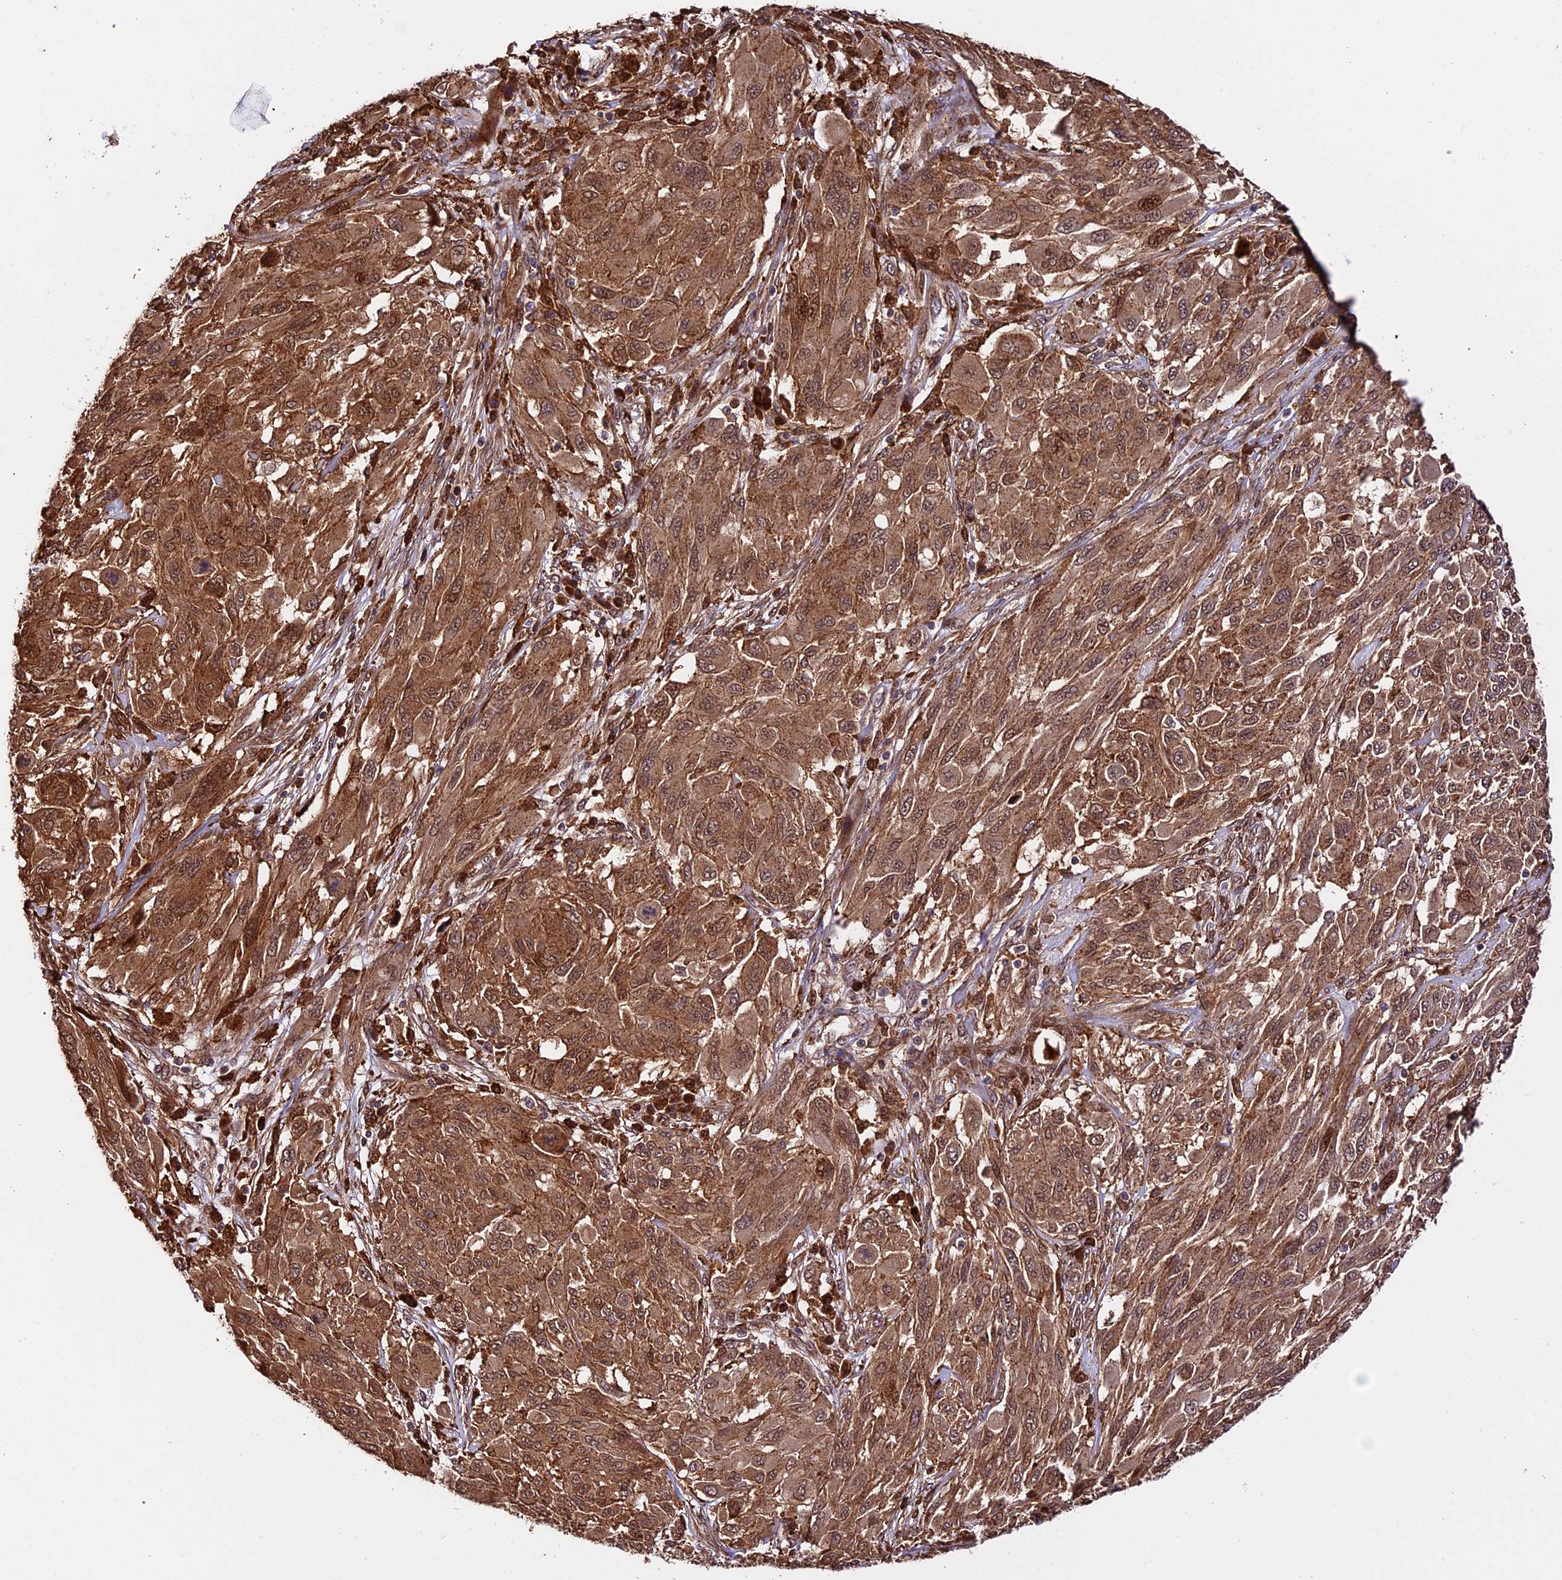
{"staining": {"intensity": "moderate", "quantity": ">75%", "location": "cytoplasmic/membranous"}, "tissue": "melanoma", "cell_type": "Tumor cells", "image_type": "cancer", "snomed": [{"axis": "morphology", "description": "Malignant melanoma, NOS"}, {"axis": "topography", "description": "Skin"}], "caption": "The immunohistochemical stain shows moderate cytoplasmic/membranous staining in tumor cells of malignant melanoma tissue.", "gene": "HERPUD1", "patient": {"sex": "female", "age": 91}}